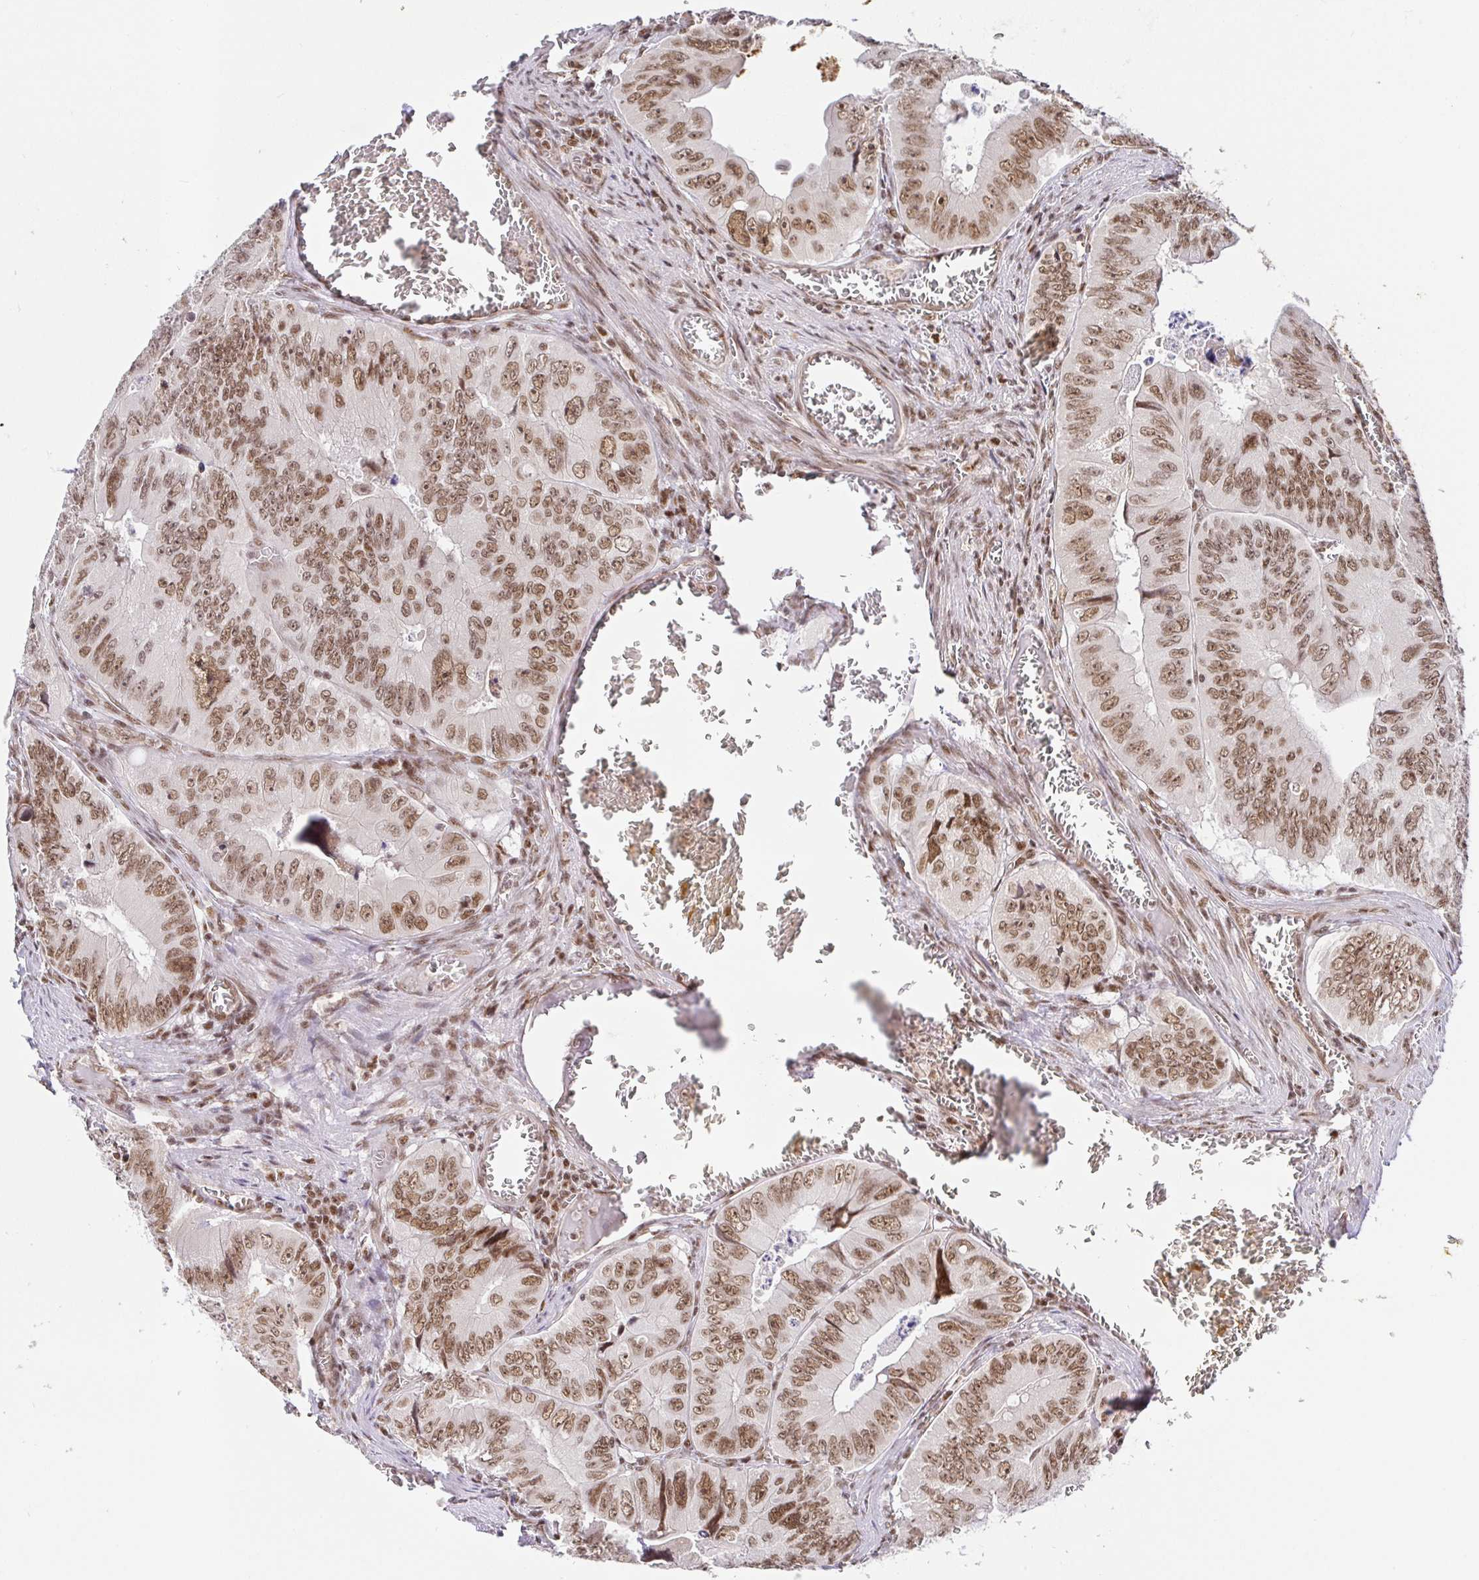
{"staining": {"intensity": "moderate", "quantity": ">75%", "location": "nuclear"}, "tissue": "colorectal cancer", "cell_type": "Tumor cells", "image_type": "cancer", "snomed": [{"axis": "morphology", "description": "Adenocarcinoma, NOS"}, {"axis": "topography", "description": "Colon"}], "caption": "Brown immunohistochemical staining in human colorectal cancer (adenocarcinoma) displays moderate nuclear expression in about >75% of tumor cells. (IHC, brightfield microscopy, high magnification).", "gene": "USF1", "patient": {"sex": "female", "age": 84}}